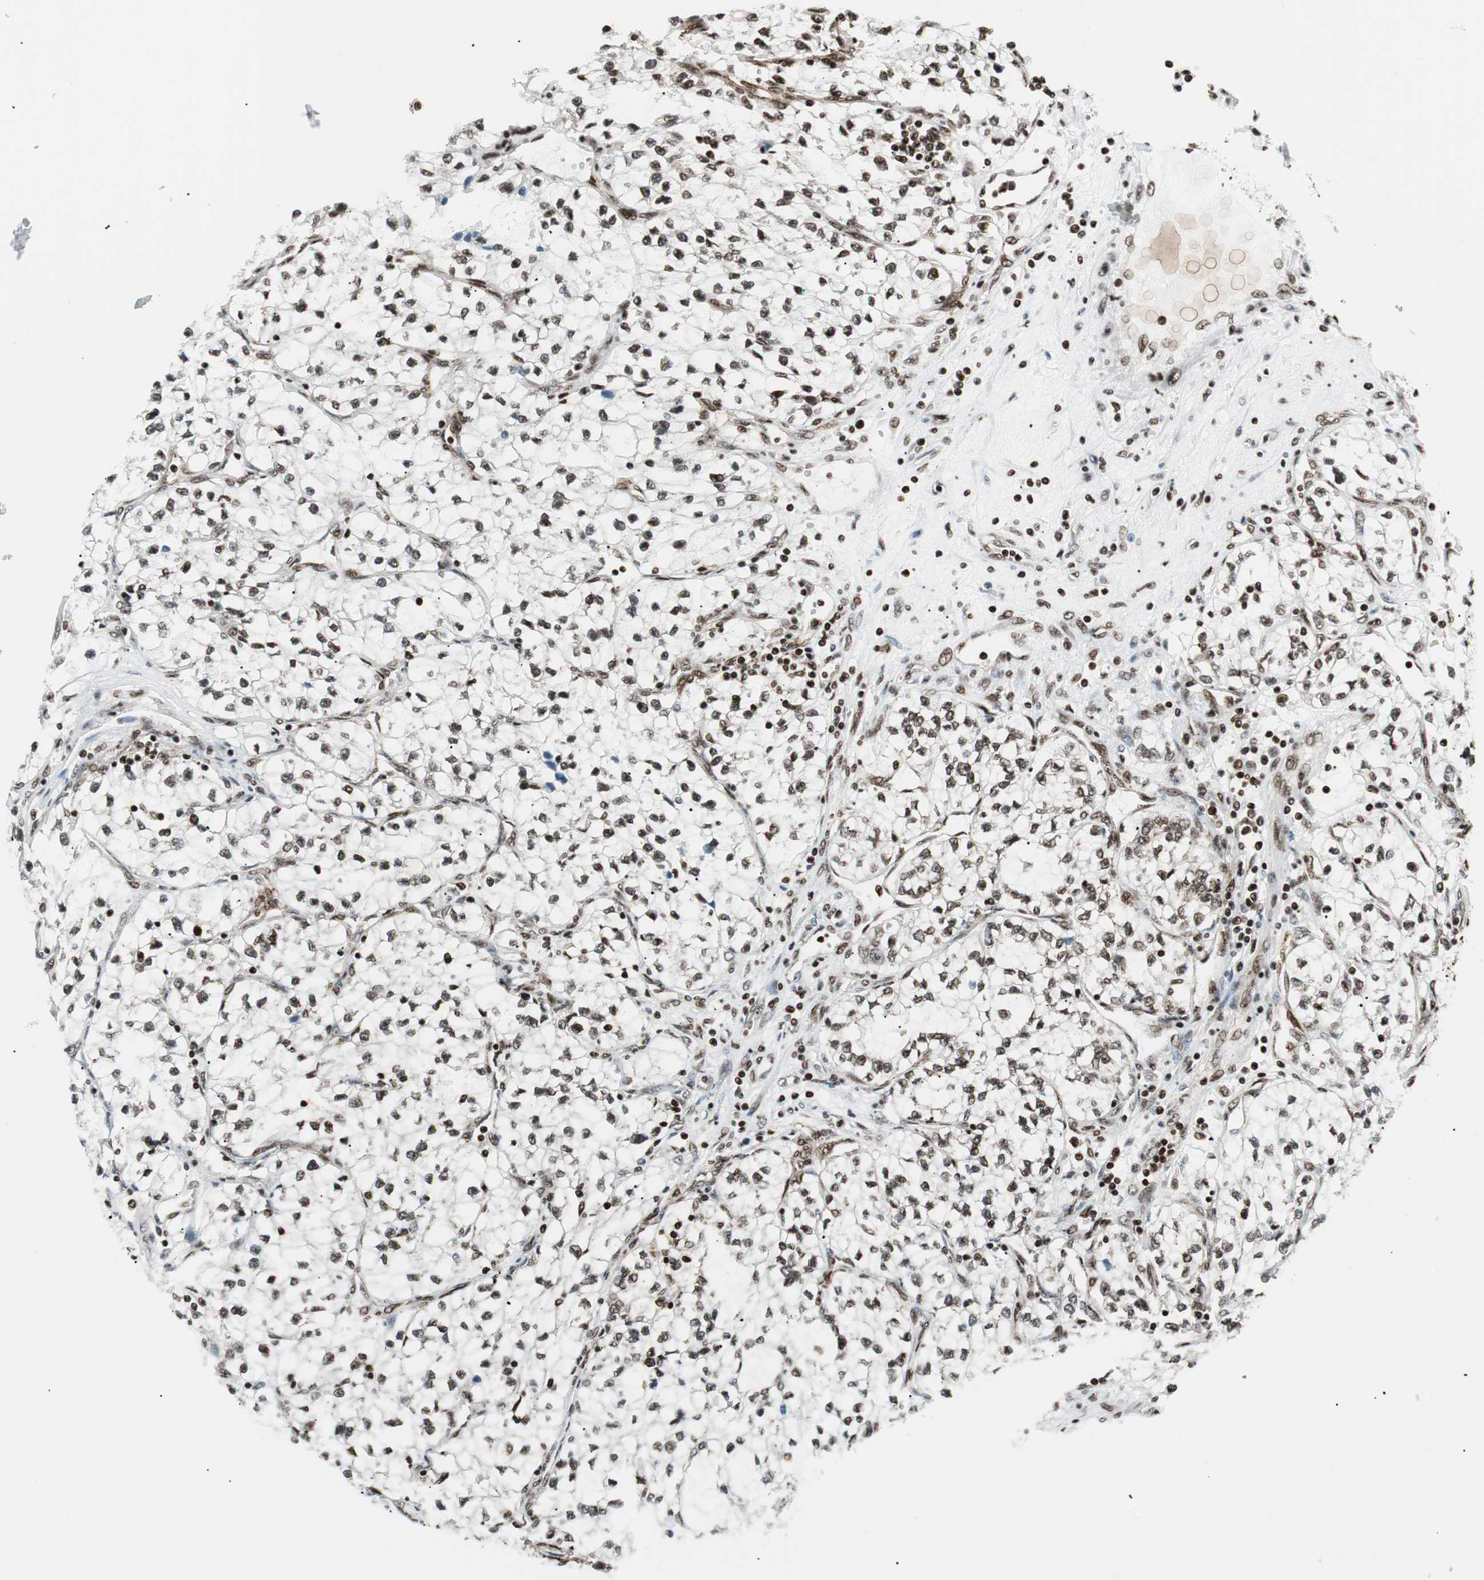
{"staining": {"intensity": "strong", "quantity": ">75%", "location": "nuclear"}, "tissue": "renal cancer", "cell_type": "Tumor cells", "image_type": "cancer", "snomed": [{"axis": "morphology", "description": "Adenocarcinoma, NOS"}, {"axis": "topography", "description": "Kidney"}], "caption": "Renal cancer (adenocarcinoma) stained with DAB immunohistochemistry (IHC) shows high levels of strong nuclear positivity in approximately >75% of tumor cells.", "gene": "EWSR1", "patient": {"sex": "female", "age": 57}}